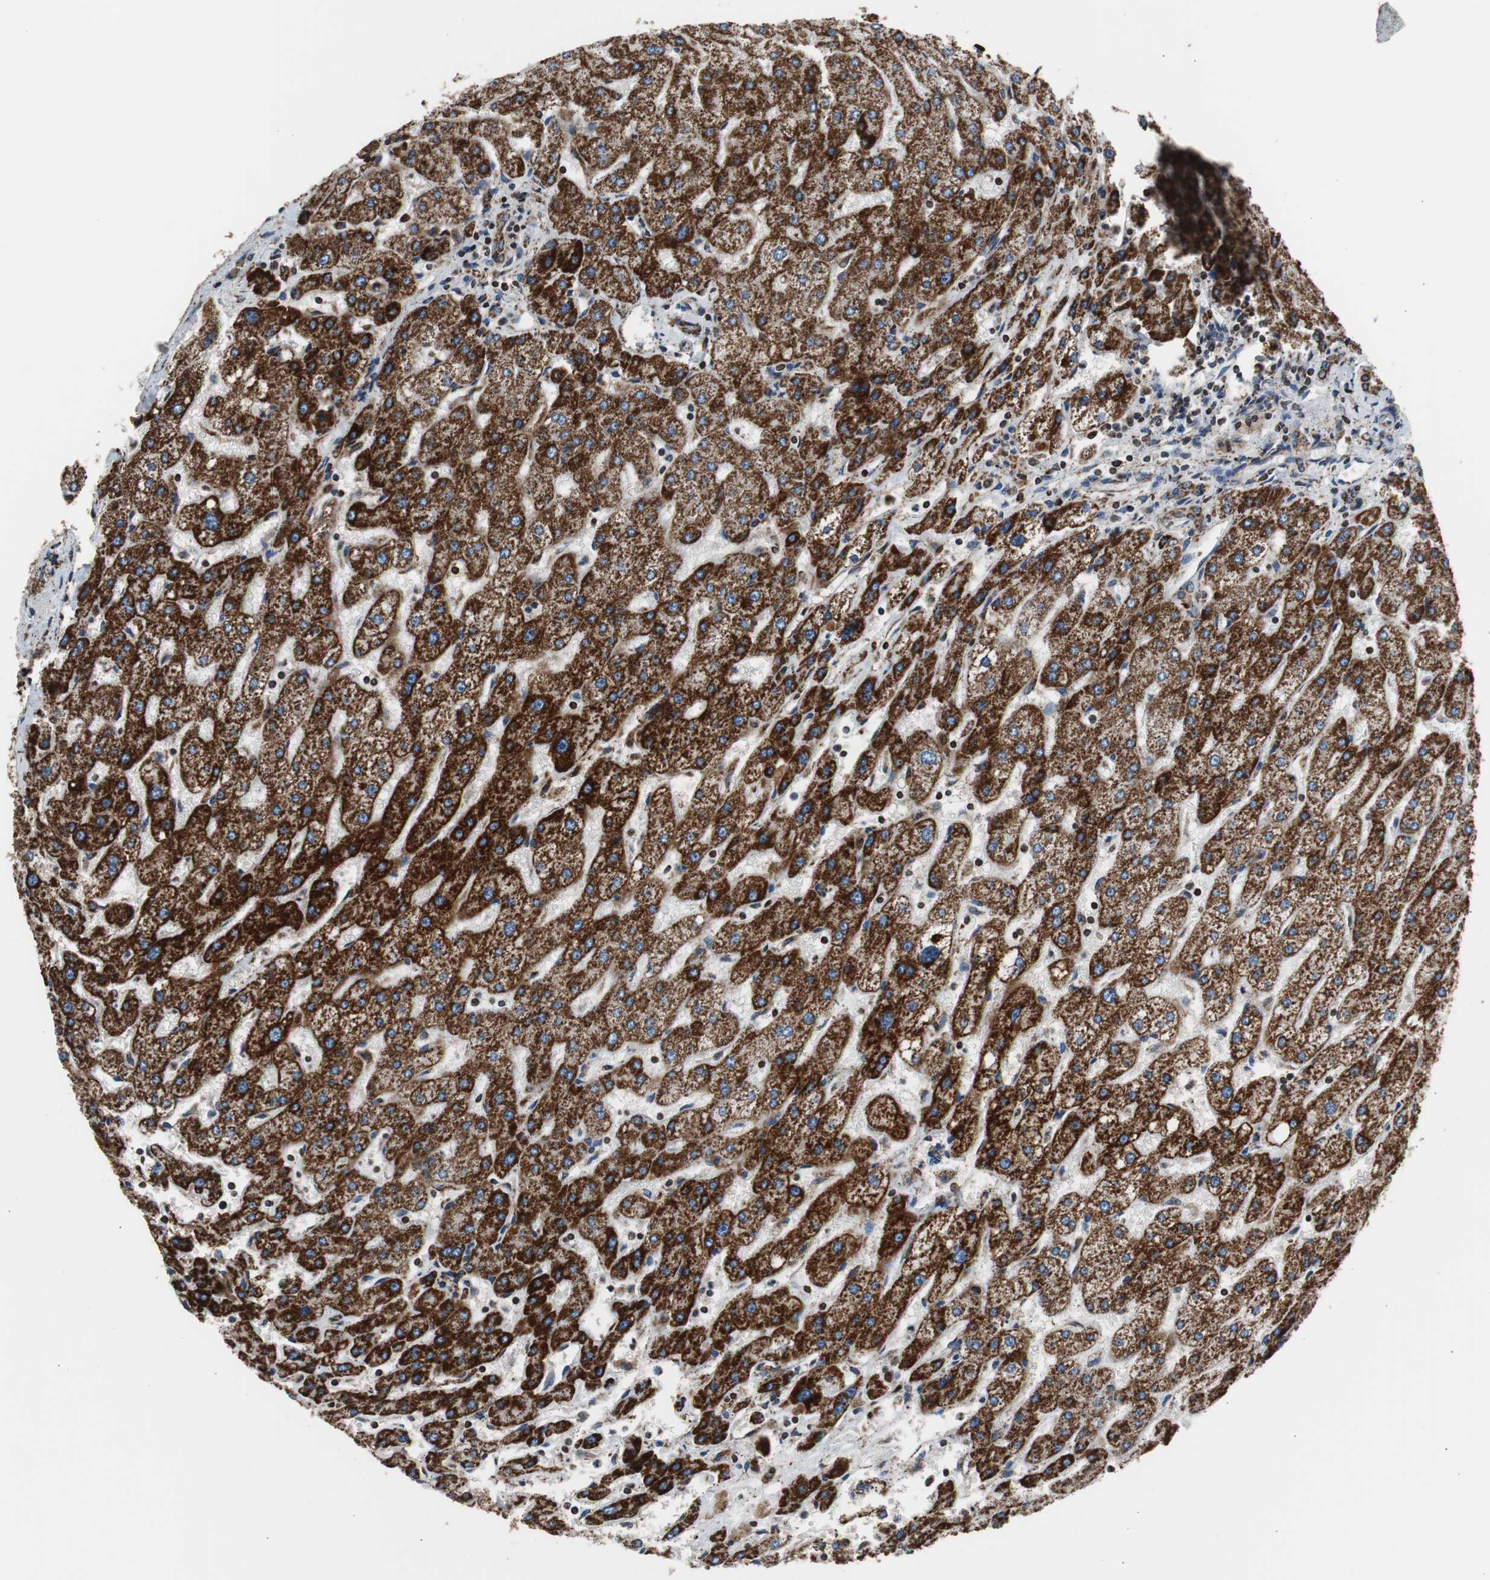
{"staining": {"intensity": "strong", "quantity": ">75%", "location": "cytoplasmic/membranous"}, "tissue": "liver", "cell_type": "Cholangiocytes", "image_type": "normal", "snomed": [{"axis": "morphology", "description": "Normal tissue, NOS"}, {"axis": "topography", "description": "Liver"}], "caption": "This histopathology image shows immunohistochemistry (IHC) staining of unremarkable liver, with high strong cytoplasmic/membranous expression in about >75% of cholangiocytes.", "gene": "HSPA9", "patient": {"sex": "male", "age": 67}}